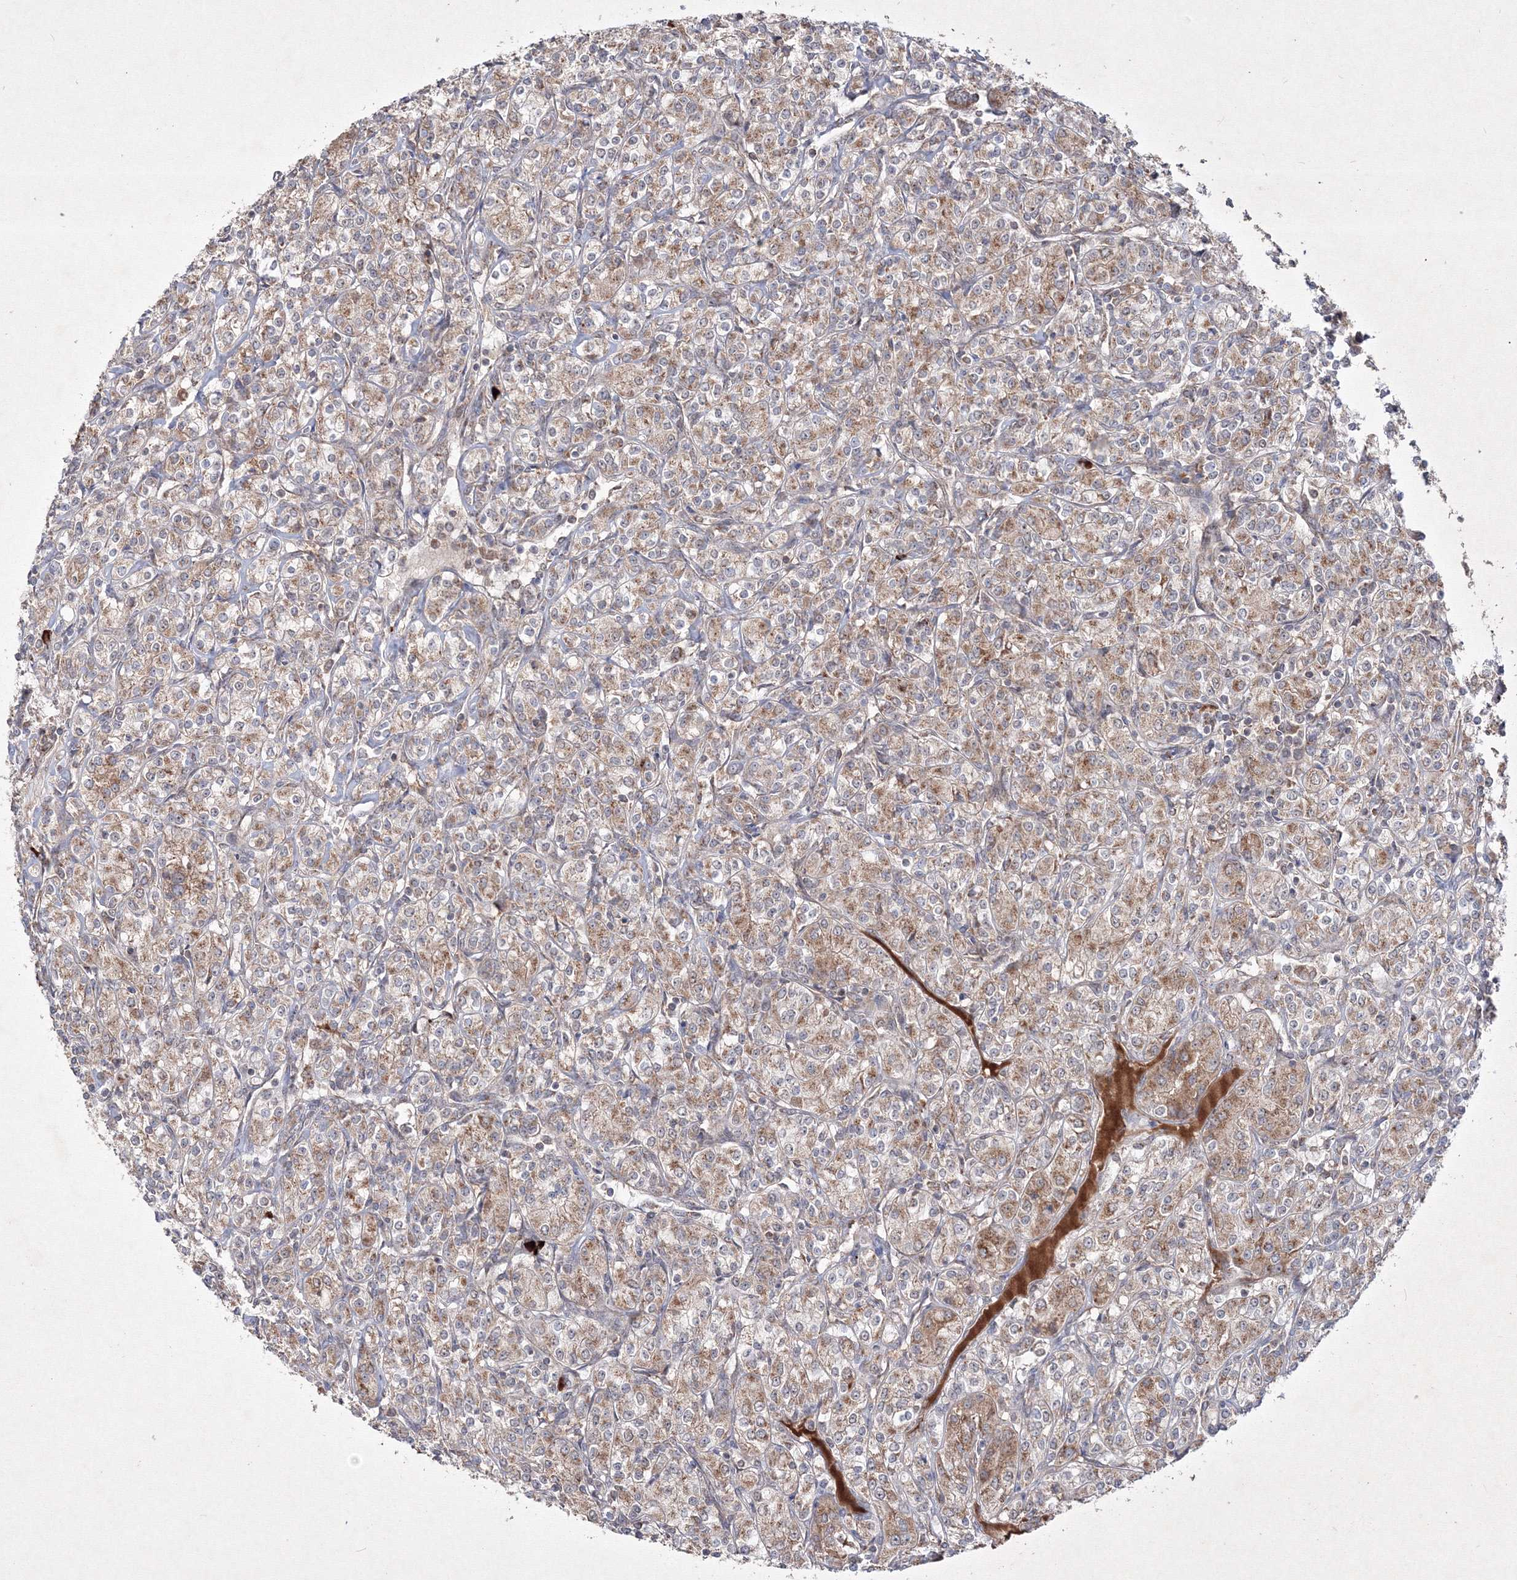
{"staining": {"intensity": "moderate", "quantity": ">75%", "location": "cytoplasmic/membranous"}, "tissue": "renal cancer", "cell_type": "Tumor cells", "image_type": "cancer", "snomed": [{"axis": "morphology", "description": "Adenocarcinoma, NOS"}, {"axis": "topography", "description": "Kidney"}], "caption": "The micrograph shows staining of renal cancer, revealing moderate cytoplasmic/membranous protein expression (brown color) within tumor cells.", "gene": "PEX13", "patient": {"sex": "male", "age": 77}}